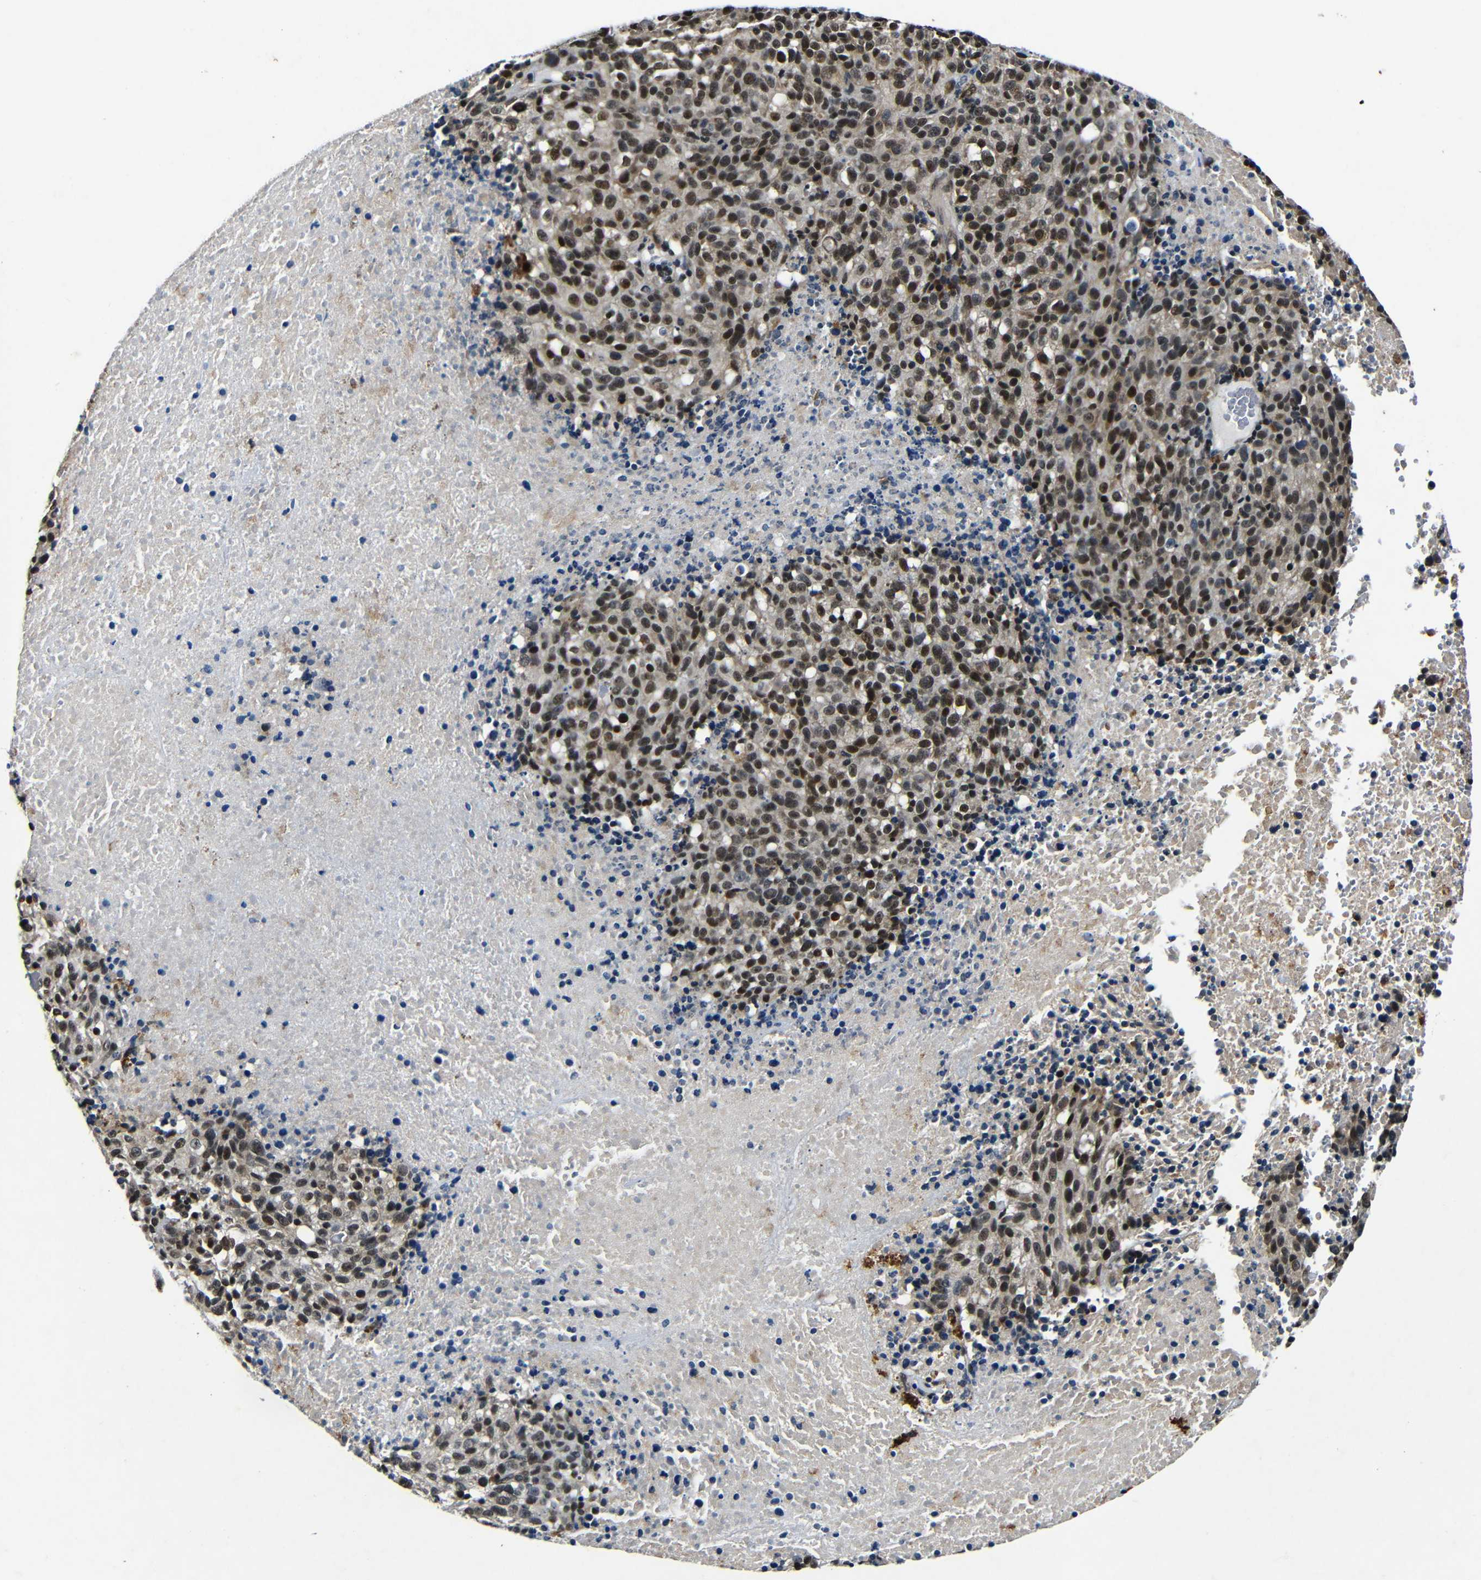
{"staining": {"intensity": "strong", "quantity": ">75%", "location": "nuclear"}, "tissue": "melanoma", "cell_type": "Tumor cells", "image_type": "cancer", "snomed": [{"axis": "morphology", "description": "Malignant melanoma, Metastatic site"}, {"axis": "topography", "description": "Cerebral cortex"}], "caption": "The image demonstrates immunohistochemical staining of melanoma. There is strong nuclear positivity is seen in about >75% of tumor cells.", "gene": "FOXD4", "patient": {"sex": "female", "age": 52}}